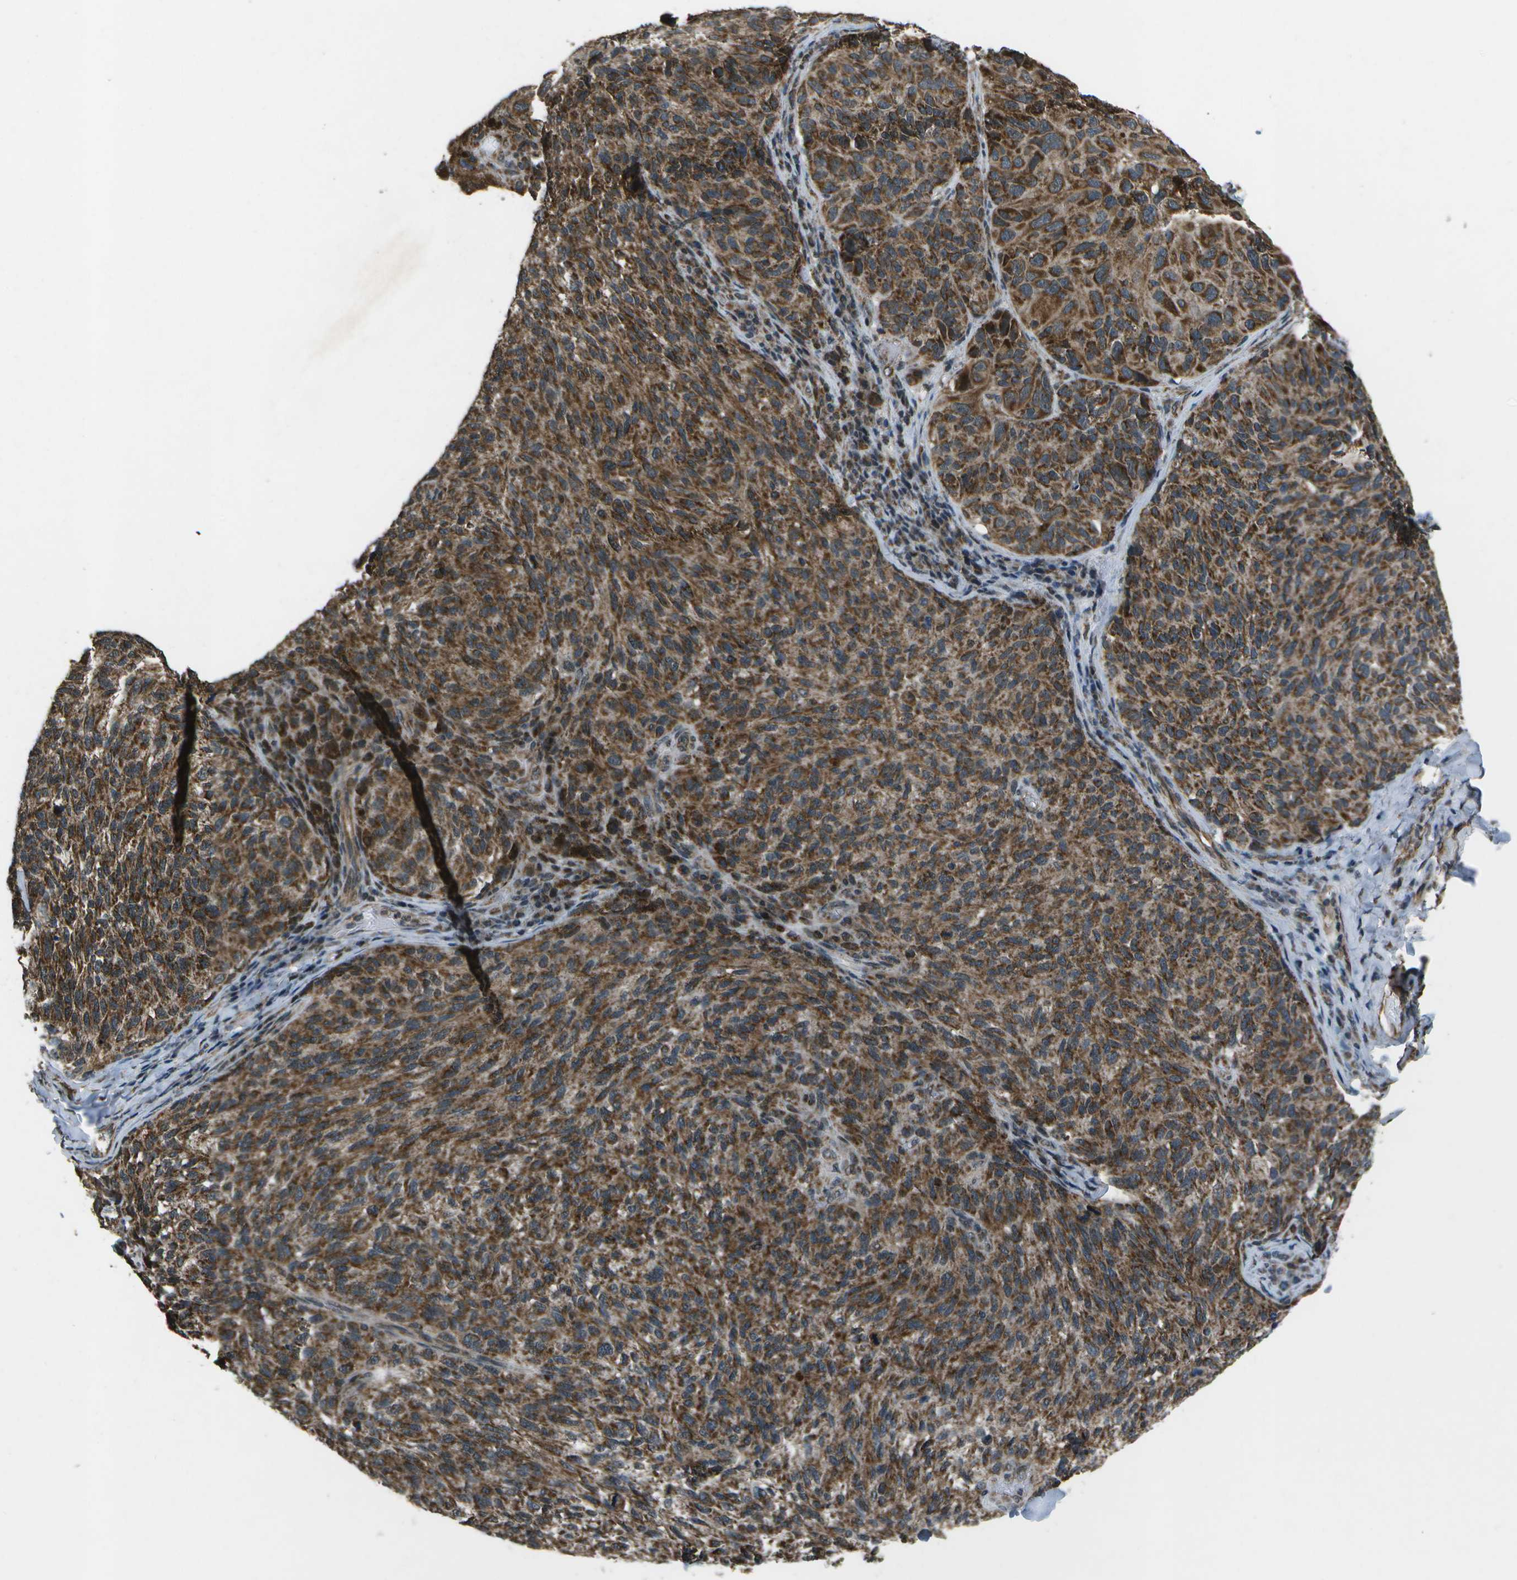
{"staining": {"intensity": "strong", "quantity": ">75%", "location": "cytoplasmic/membranous"}, "tissue": "melanoma", "cell_type": "Tumor cells", "image_type": "cancer", "snomed": [{"axis": "morphology", "description": "Malignant melanoma, NOS"}, {"axis": "topography", "description": "Skin"}], "caption": "About >75% of tumor cells in human melanoma demonstrate strong cytoplasmic/membranous protein positivity as visualized by brown immunohistochemical staining.", "gene": "EIF2AK1", "patient": {"sex": "female", "age": 73}}